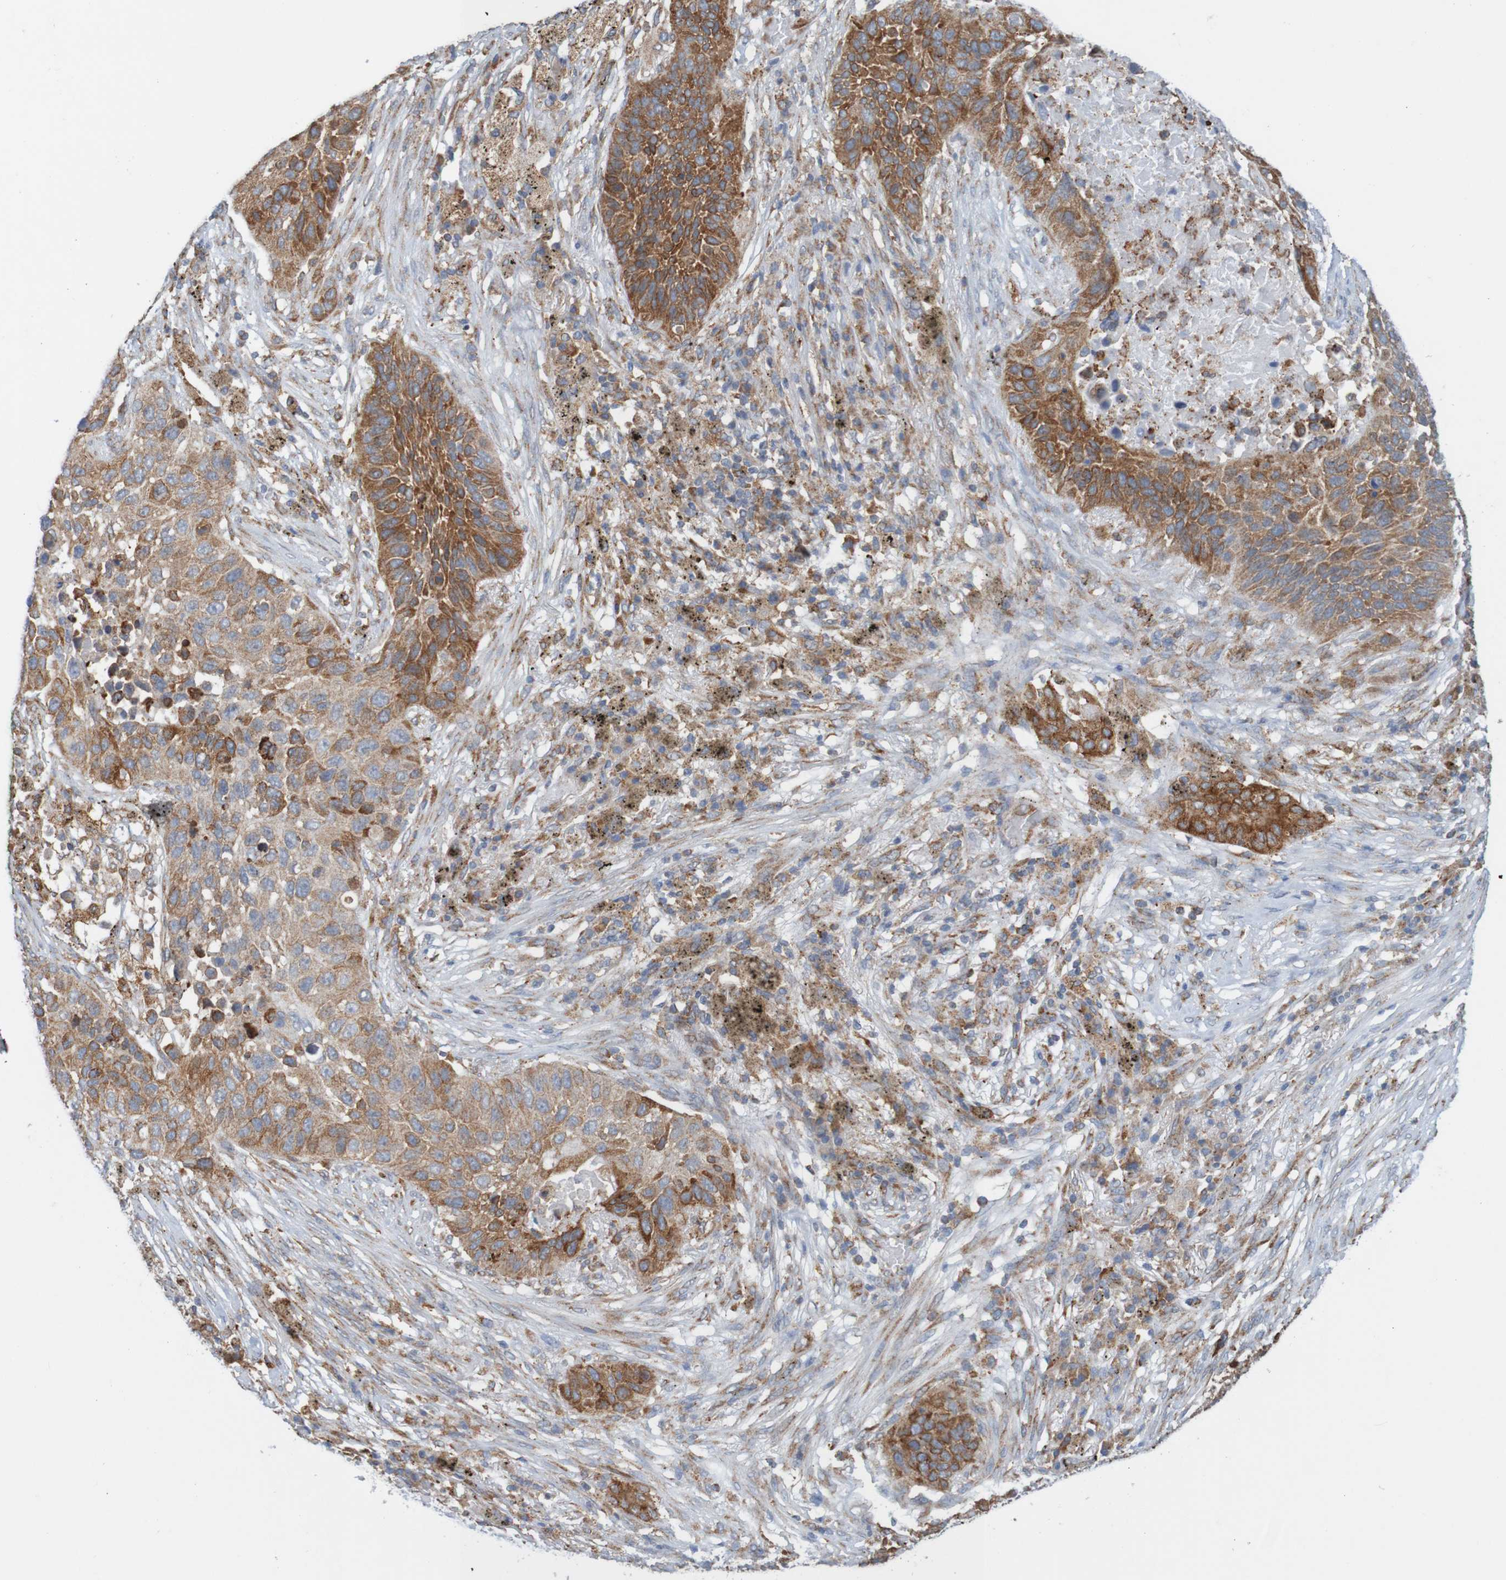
{"staining": {"intensity": "strong", "quantity": "25%-75%", "location": "cytoplasmic/membranous"}, "tissue": "lung cancer", "cell_type": "Tumor cells", "image_type": "cancer", "snomed": [{"axis": "morphology", "description": "Squamous cell carcinoma, NOS"}, {"axis": "topography", "description": "Lung"}], "caption": "IHC of squamous cell carcinoma (lung) displays high levels of strong cytoplasmic/membranous expression in about 25%-75% of tumor cells.", "gene": "PDIA3", "patient": {"sex": "male", "age": 57}}